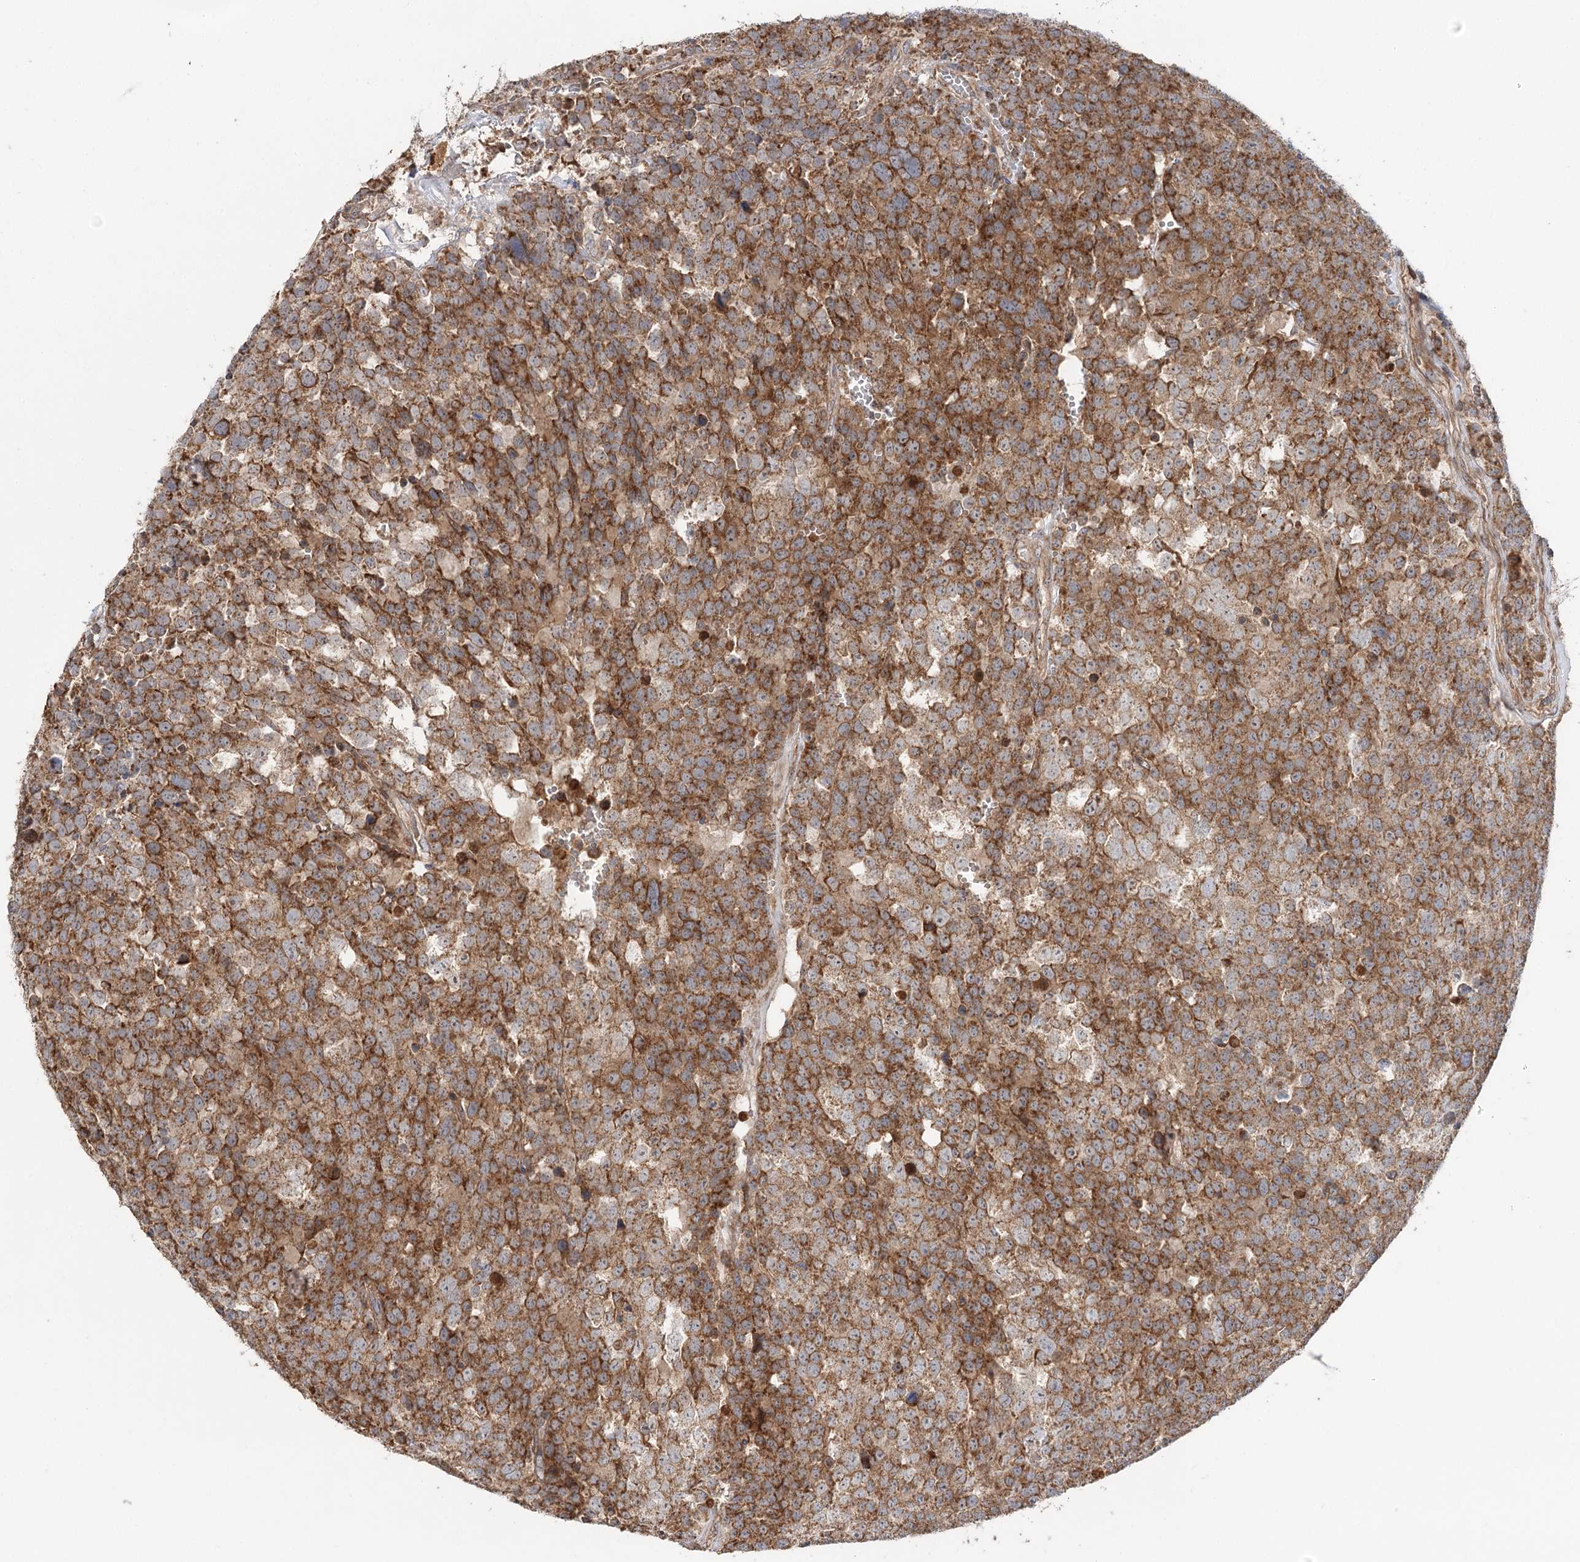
{"staining": {"intensity": "moderate", "quantity": ">75%", "location": "cytoplasmic/membranous"}, "tissue": "testis cancer", "cell_type": "Tumor cells", "image_type": "cancer", "snomed": [{"axis": "morphology", "description": "Seminoma, NOS"}, {"axis": "topography", "description": "Testis"}], "caption": "Protein expression analysis of human testis seminoma reveals moderate cytoplasmic/membranous staining in approximately >75% of tumor cells. The staining is performed using DAB brown chromogen to label protein expression. The nuclei are counter-stained blue using hematoxylin.", "gene": "RAPGEF6", "patient": {"sex": "male", "age": 71}}